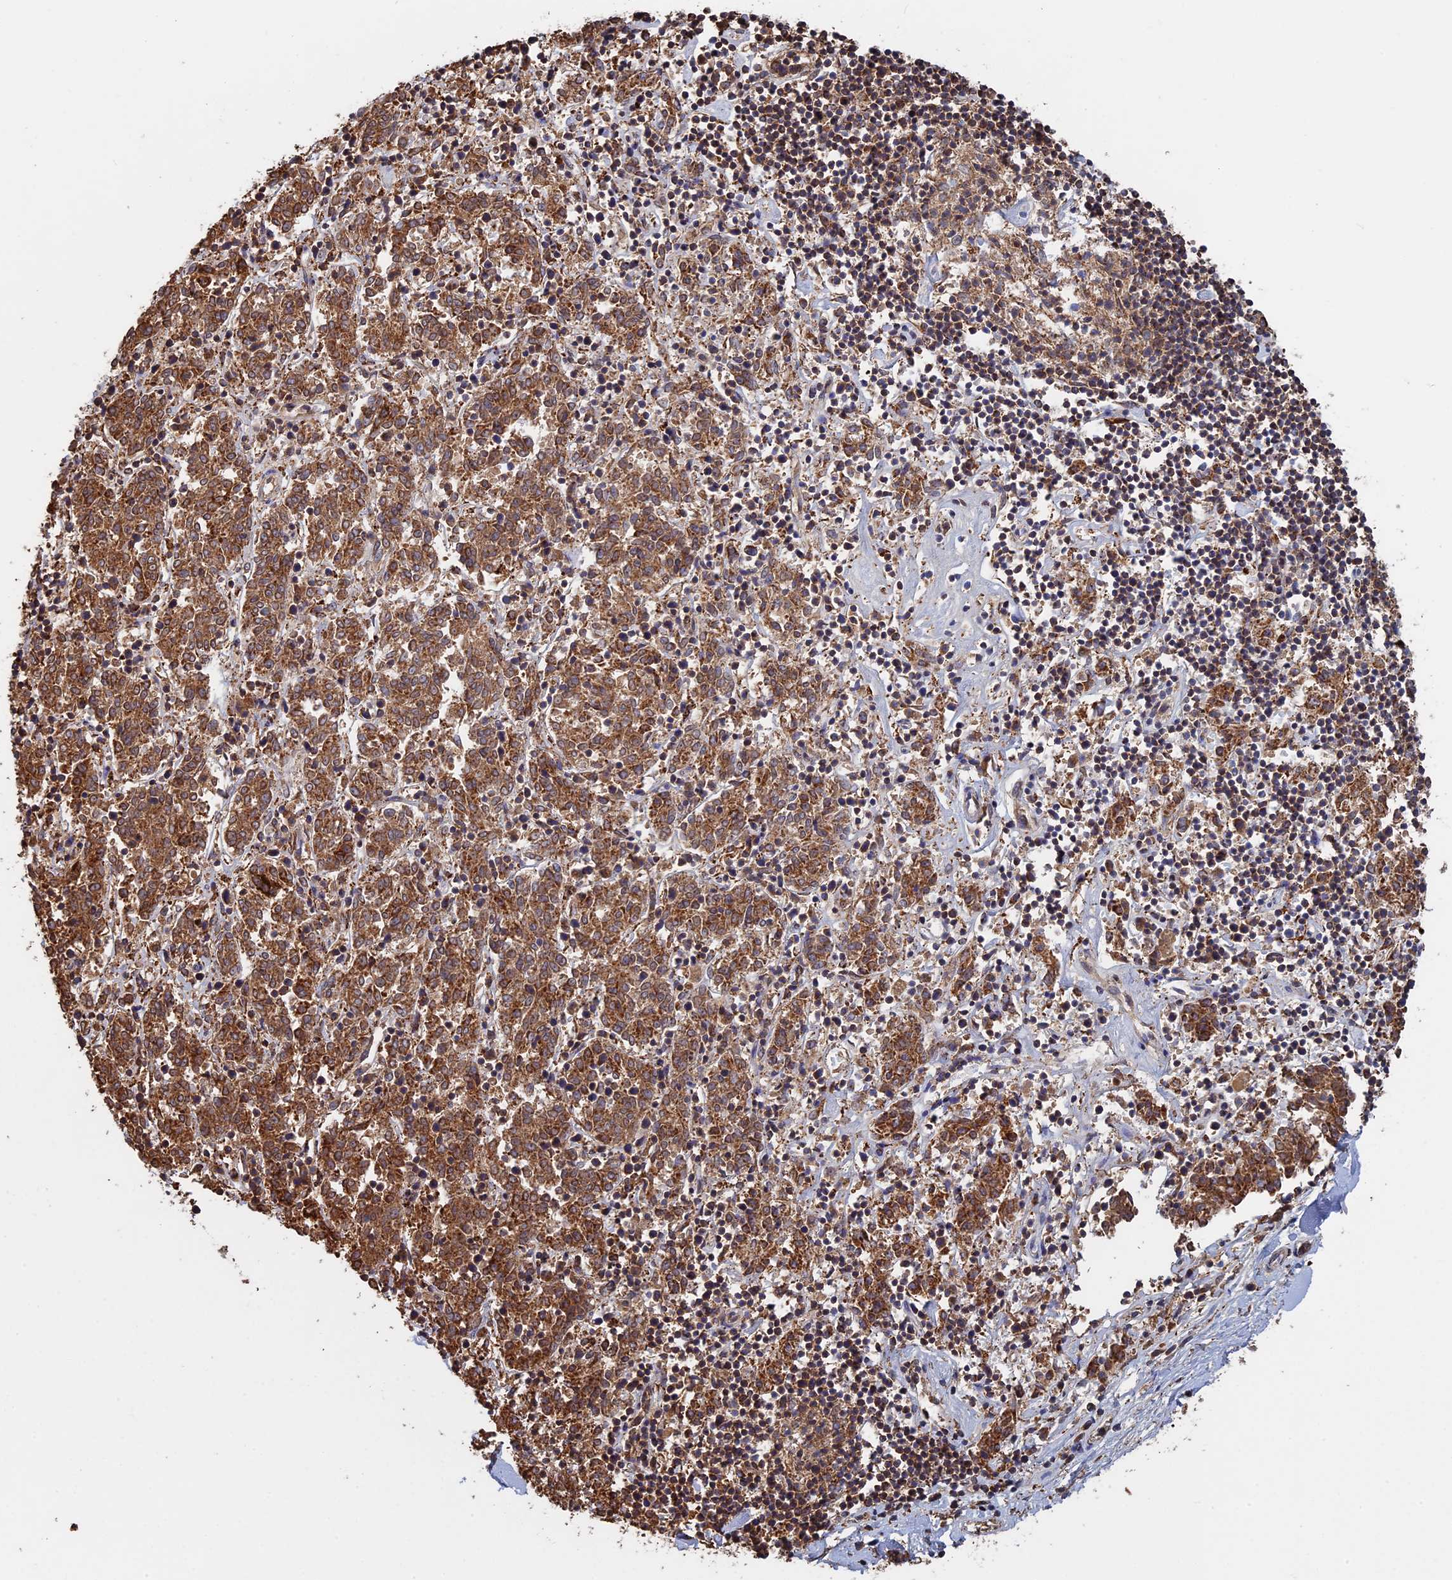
{"staining": {"intensity": "moderate", "quantity": ">75%", "location": "cytoplasmic/membranous"}, "tissue": "melanoma", "cell_type": "Tumor cells", "image_type": "cancer", "snomed": [{"axis": "morphology", "description": "Malignant melanoma, NOS"}, {"axis": "topography", "description": "Skin"}], "caption": "Protein staining demonstrates moderate cytoplasmic/membranous positivity in approximately >75% of tumor cells in malignant melanoma.", "gene": "SEC24D", "patient": {"sex": "female", "age": 72}}